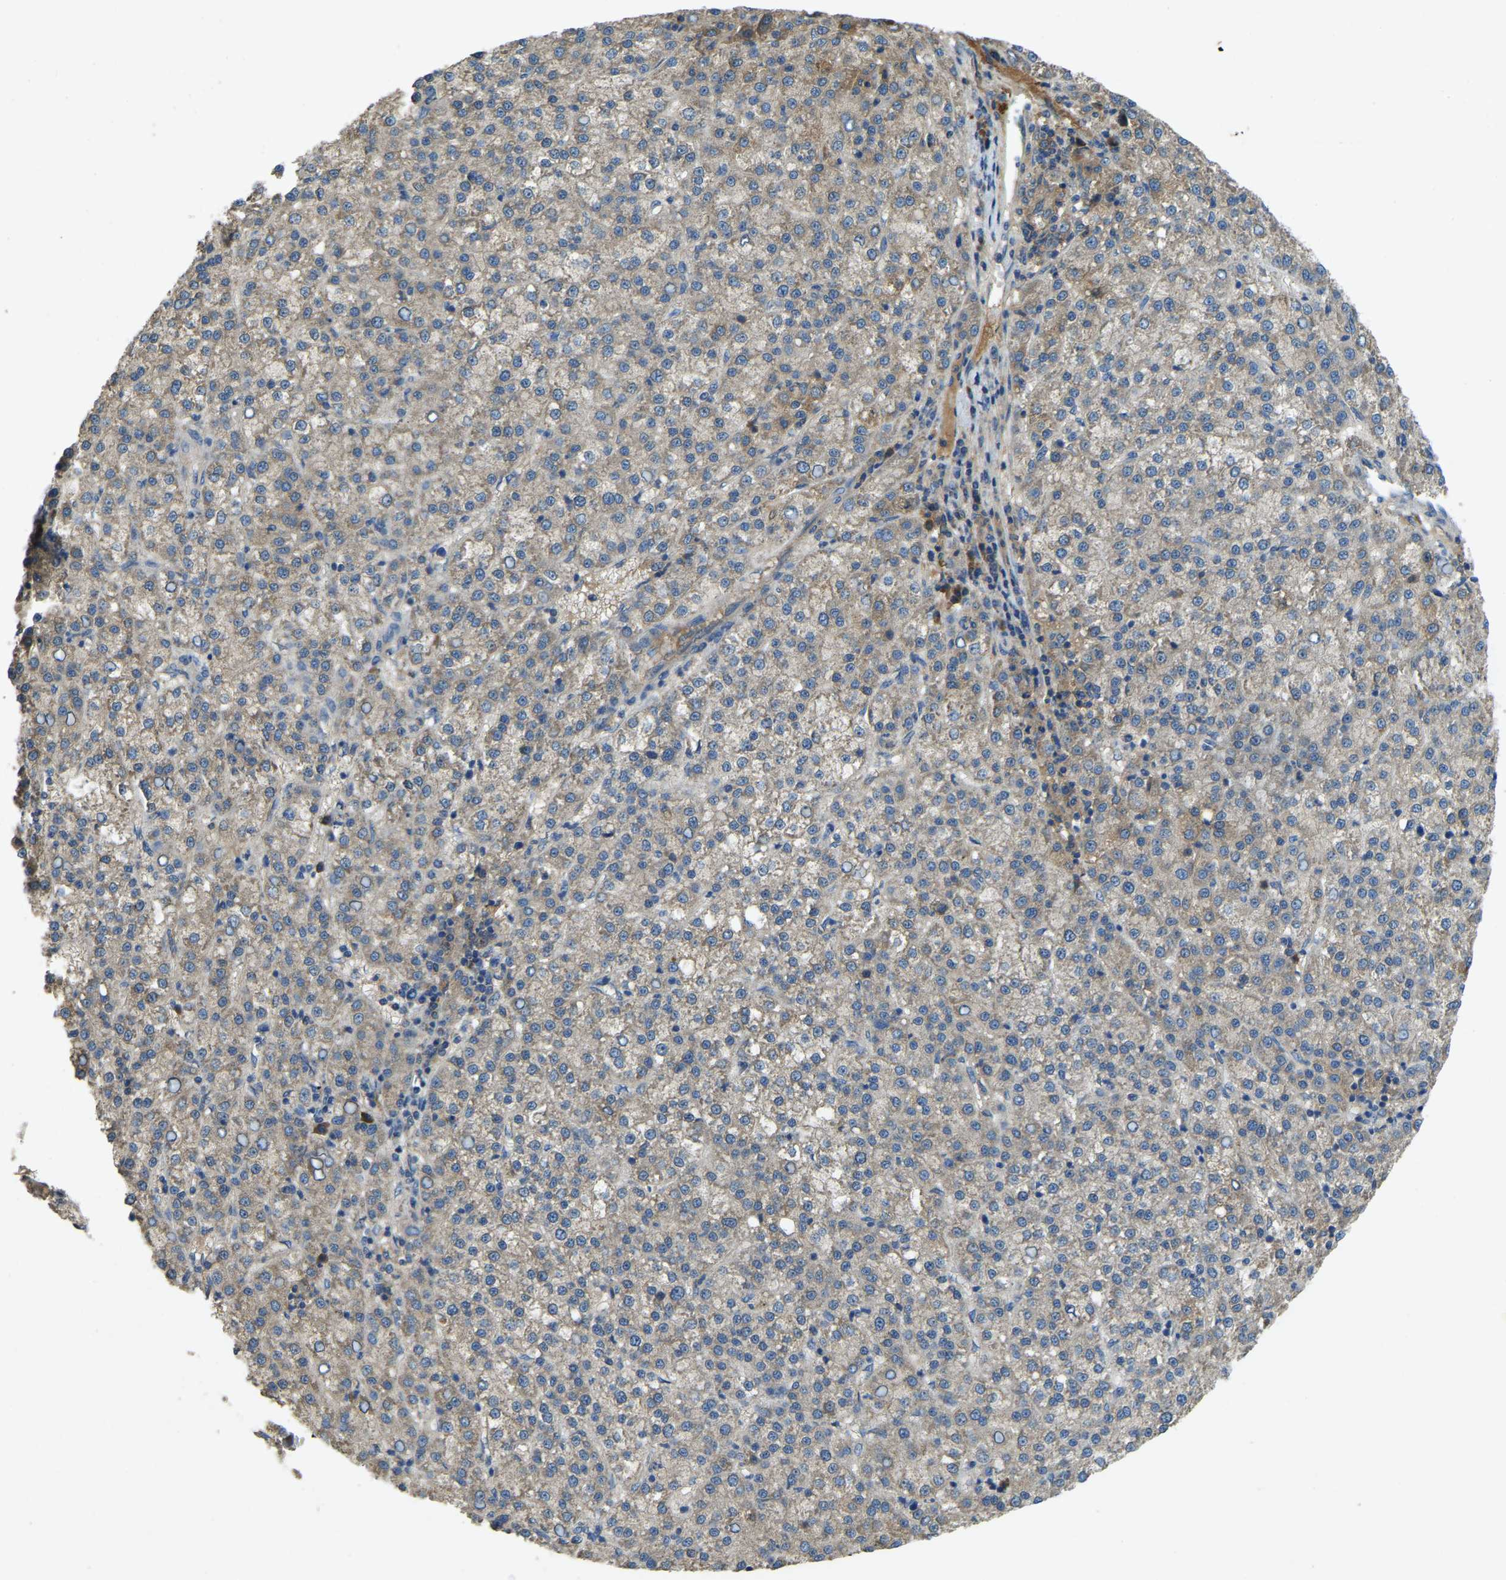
{"staining": {"intensity": "weak", "quantity": "<25%", "location": "cytoplasmic/membranous"}, "tissue": "liver cancer", "cell_type": "Tumor cells", "image_type": "cancer", "snomed": [{"axis": "morphology", "description": "Carcinoma, Hepatocellular, NOS"}, {"axis": "topography", "description": "Liver"}], "caption": "DAB (3,3'-diaminobenzidine) immunohistochemical staining of hepatocellular carcinoma (liver) displays no significant staining in tumor cells.", "gene": "ATP8B1", "patient": {"sex": "female", "age": 58}}